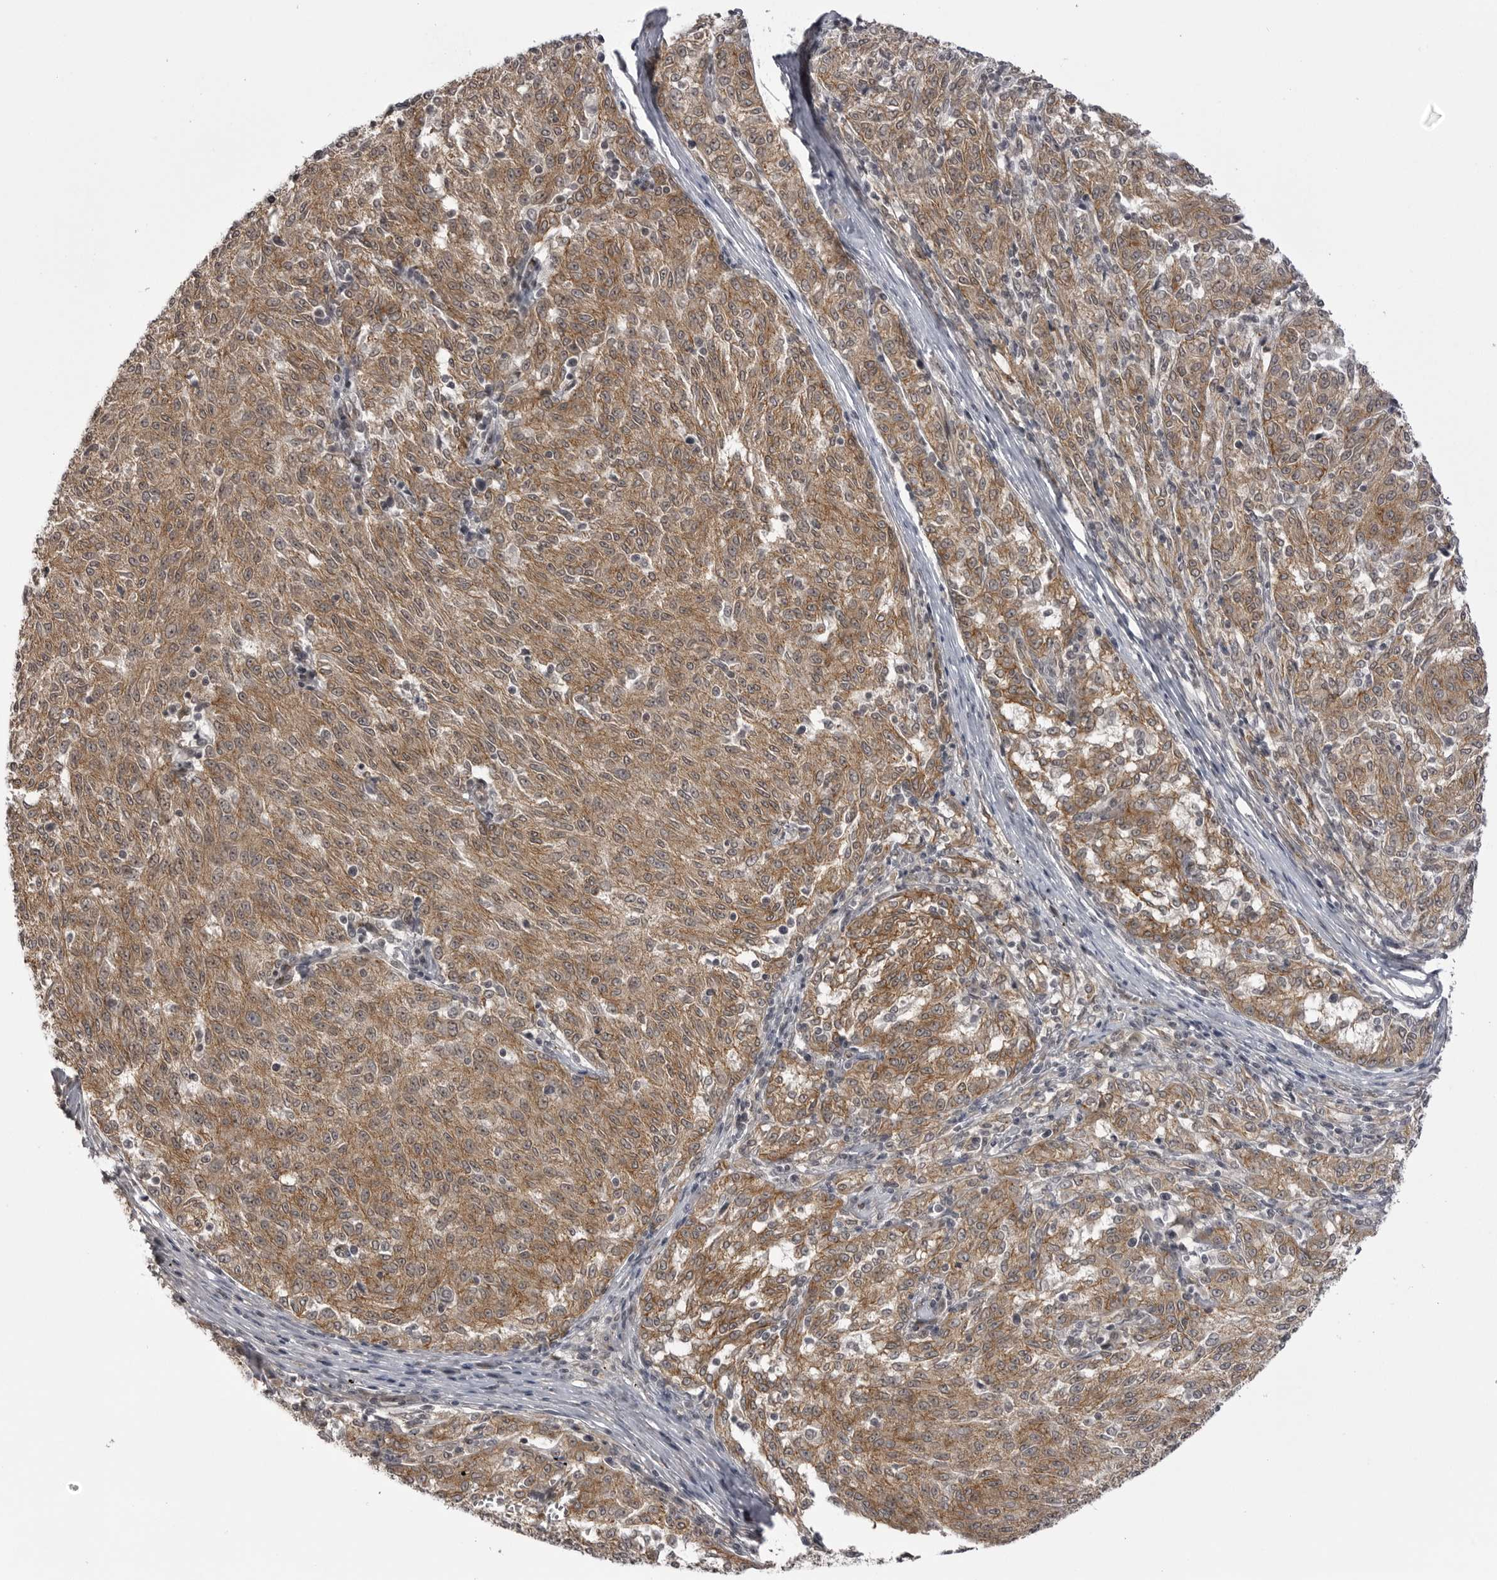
{"staining": {"intensity": "moderate", "quantity": ">75%", "location": "cytoplasmic/membranous"}, "tissue": "melanoma", "cell_type": "Tumor cells", "image_type": "cancer", "snomed": [{"axis": "morphology", "description": "Malignant melanoma, NOS"}, {"axis": "topography", "description": "Skin"}], "caption": "Moderate cytoplasmic/membranous protein expression is identified in about >75% of tumor cells in melanoma.", "gene": "SORBS1", "patient": {"sex": "female", "age": 72}}